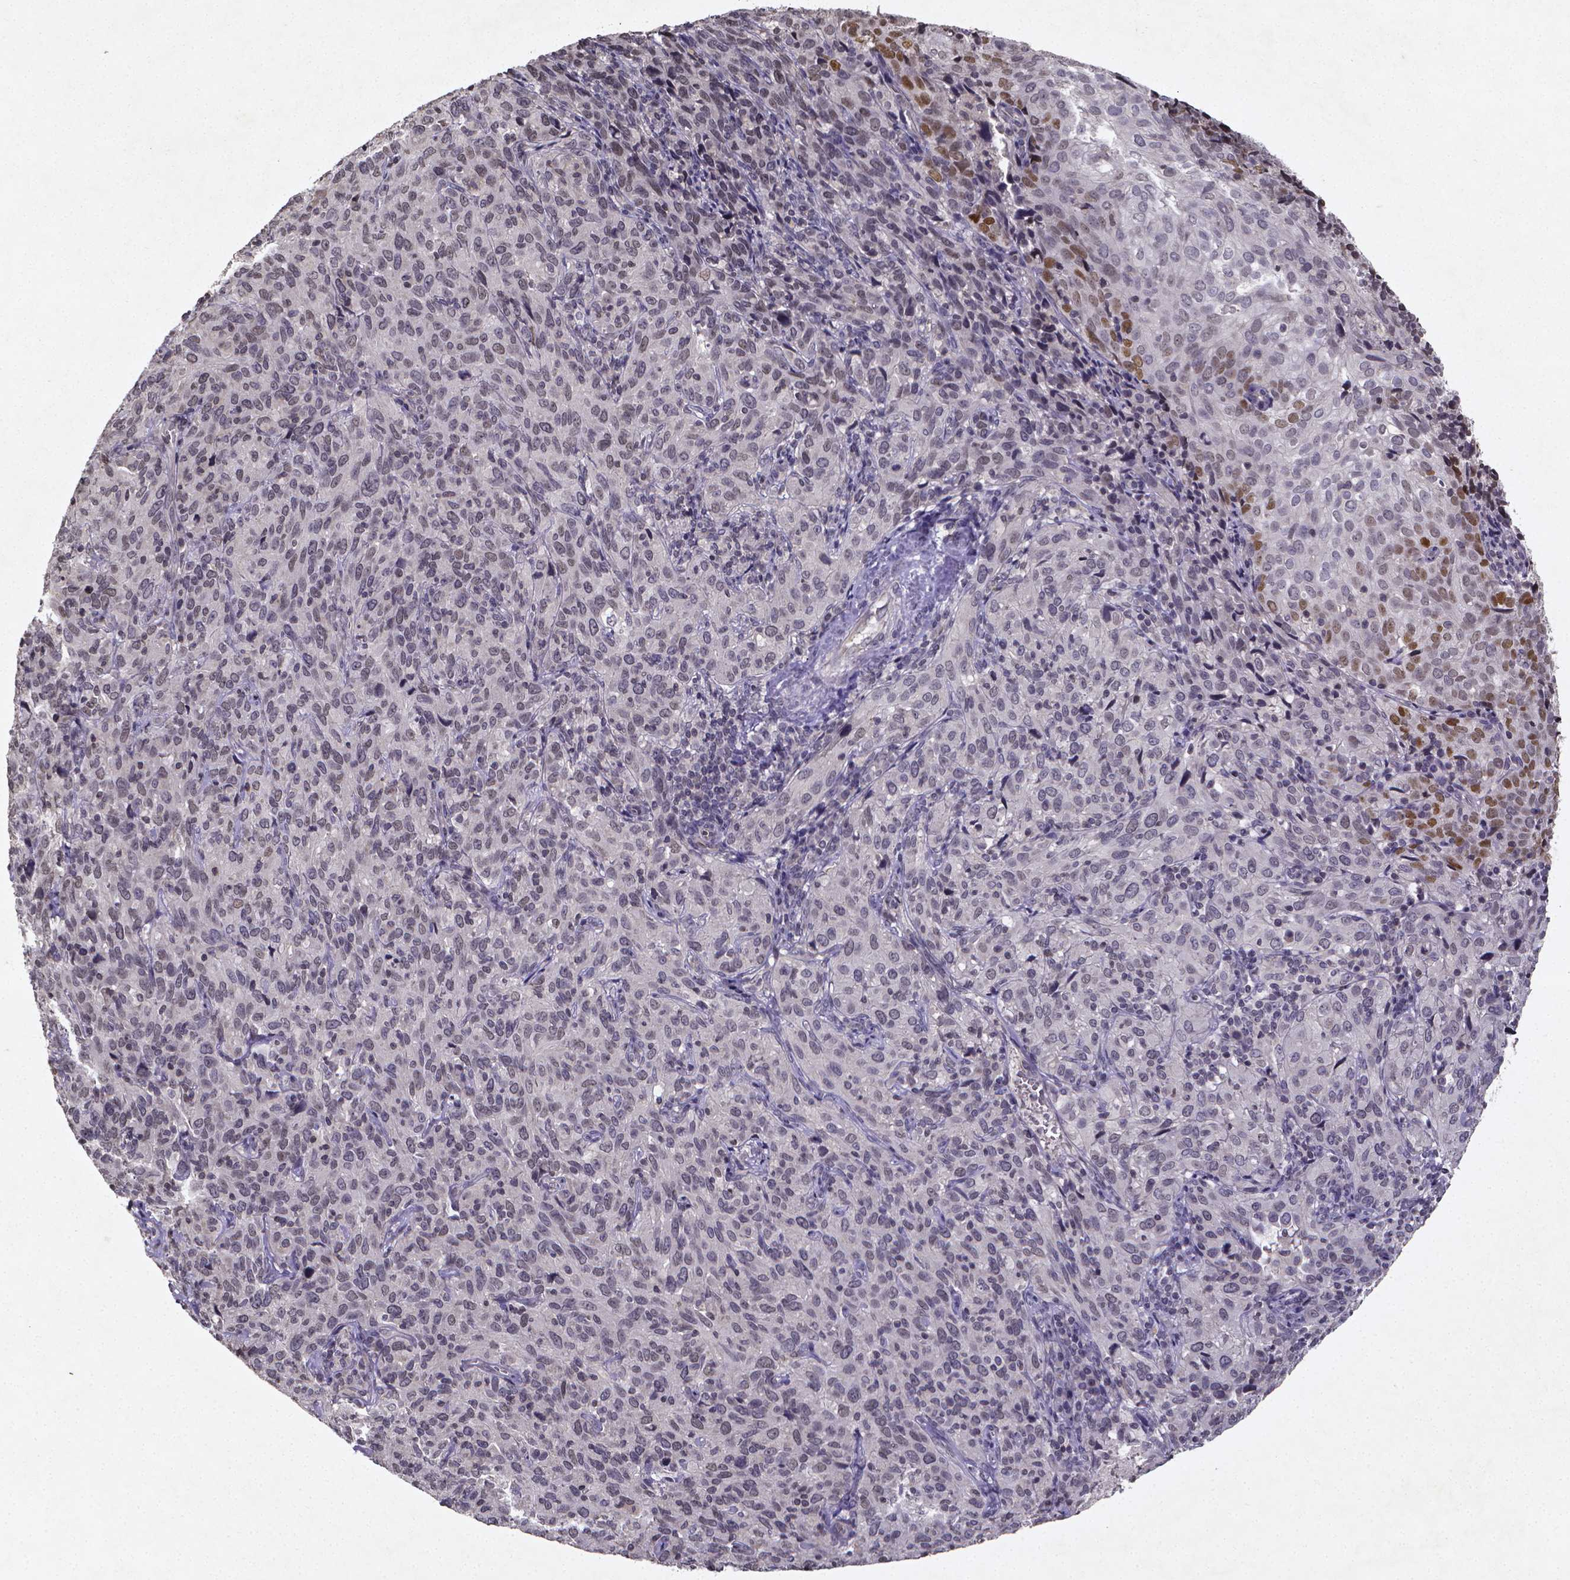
{"staining": {"intensity": "negative", "quantity": "none", "location": "none"}, "tissue": "cervical cancer", "cell_type": "Tumor cells", "image_type": "cancer", "snomed": [{"axis": "morphology", "description": "Squamous cell carcinoma, NOS"}, {"axis": "topography", "description": "Cervix"}], "caption": "Tumor cells show no significant staining in squamous cell carcinoma (cervical).", "gene": "TP73", "patient": {"sex": "female", "age": 51}}